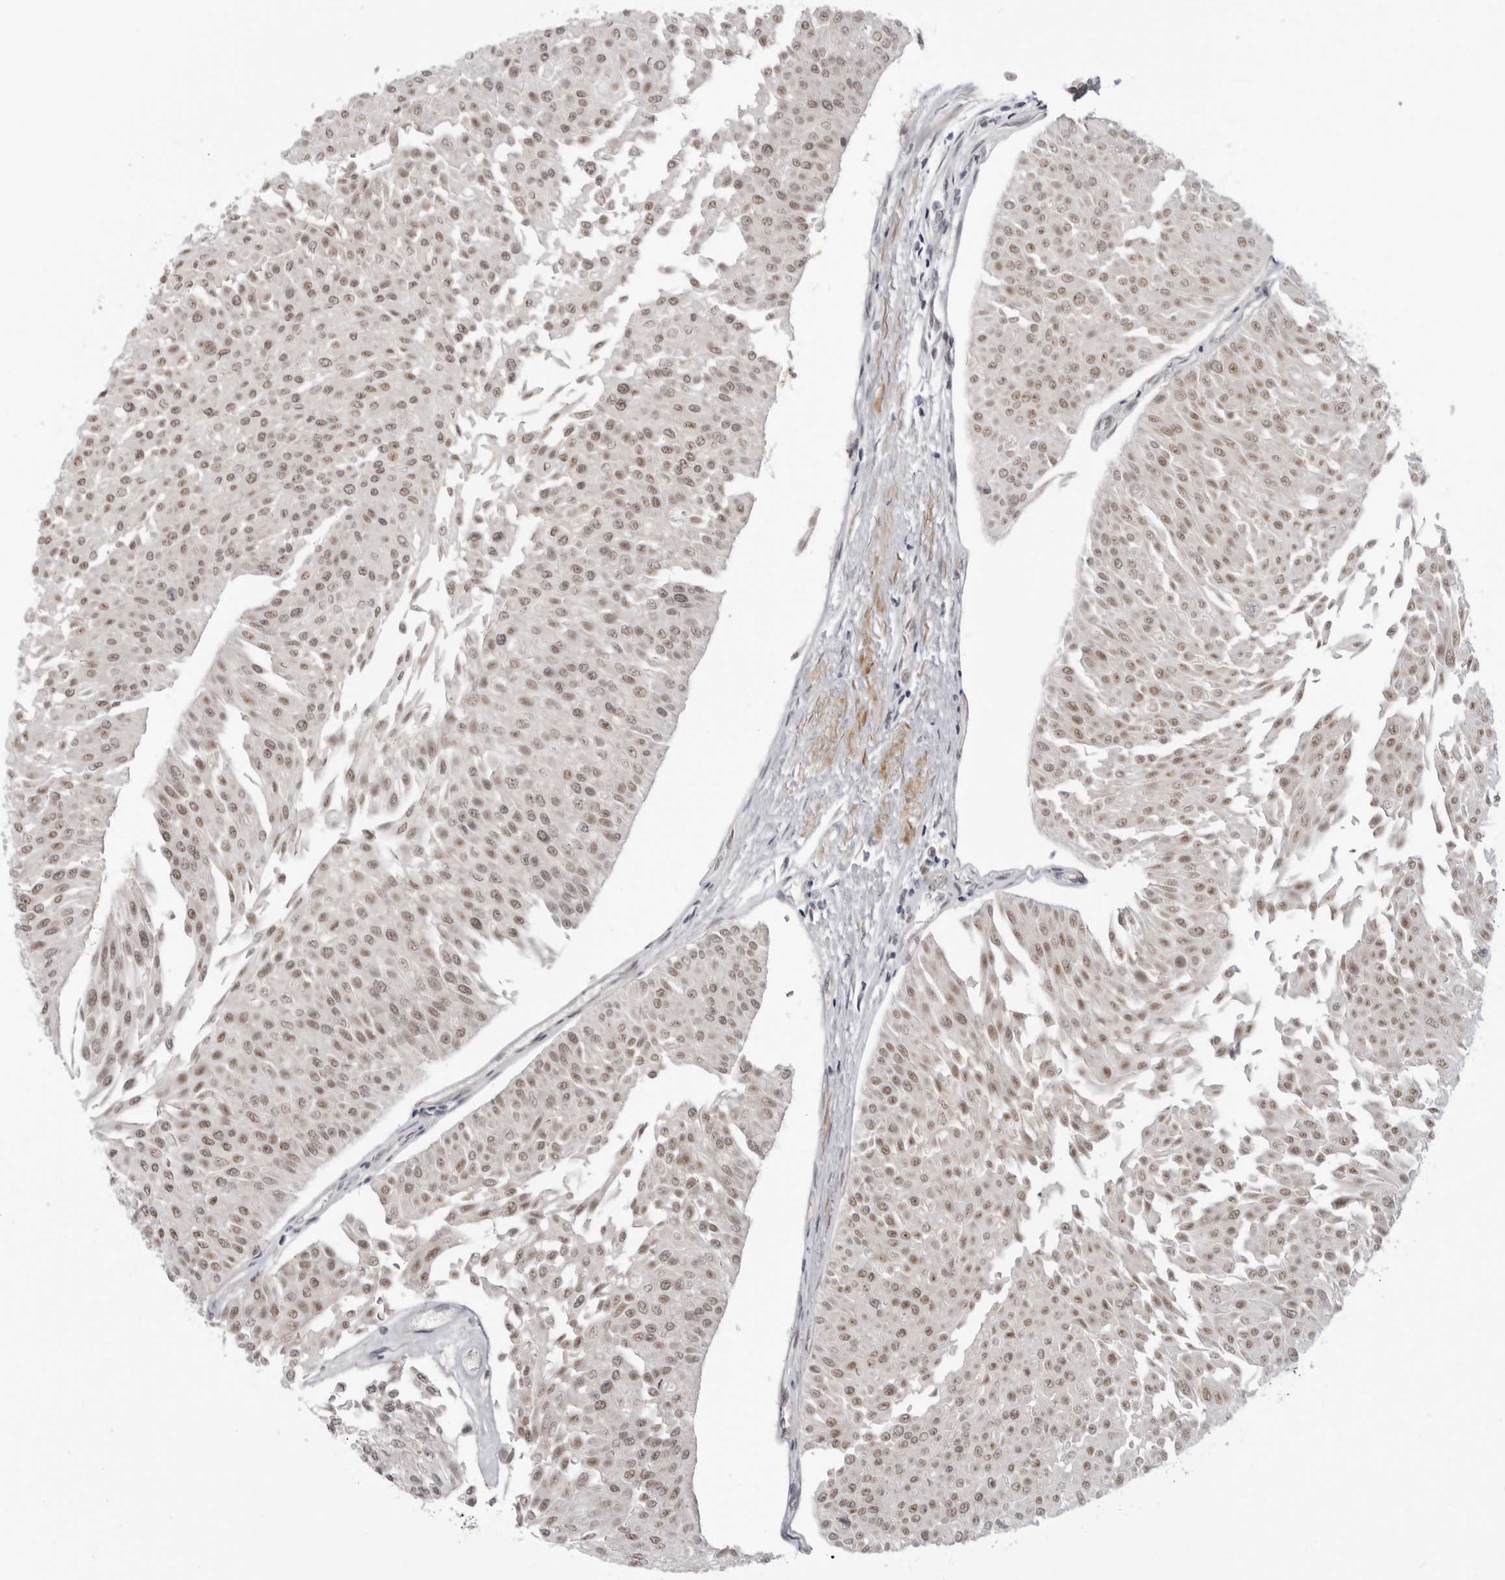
{"staining": {"intensity": "moderate", "quantity": ">75%", "location": "nuclear"}, "tissue": "urothelial cancer", "cell_type": "Tumor cells", "image_type": "cancer", "snomed": [{"axis": "morphology", "description": "Urothelial carcinoma, Low grade"}, {"axis": "topography", "description": "Urinary bladder"}], "caption": "Tumor cells display medium levels of moderate nuclear staining in about >75% of cells in urothelial cancer.", "gene": "ALPK2", "patient": {"sex": "male", "age": 67}}